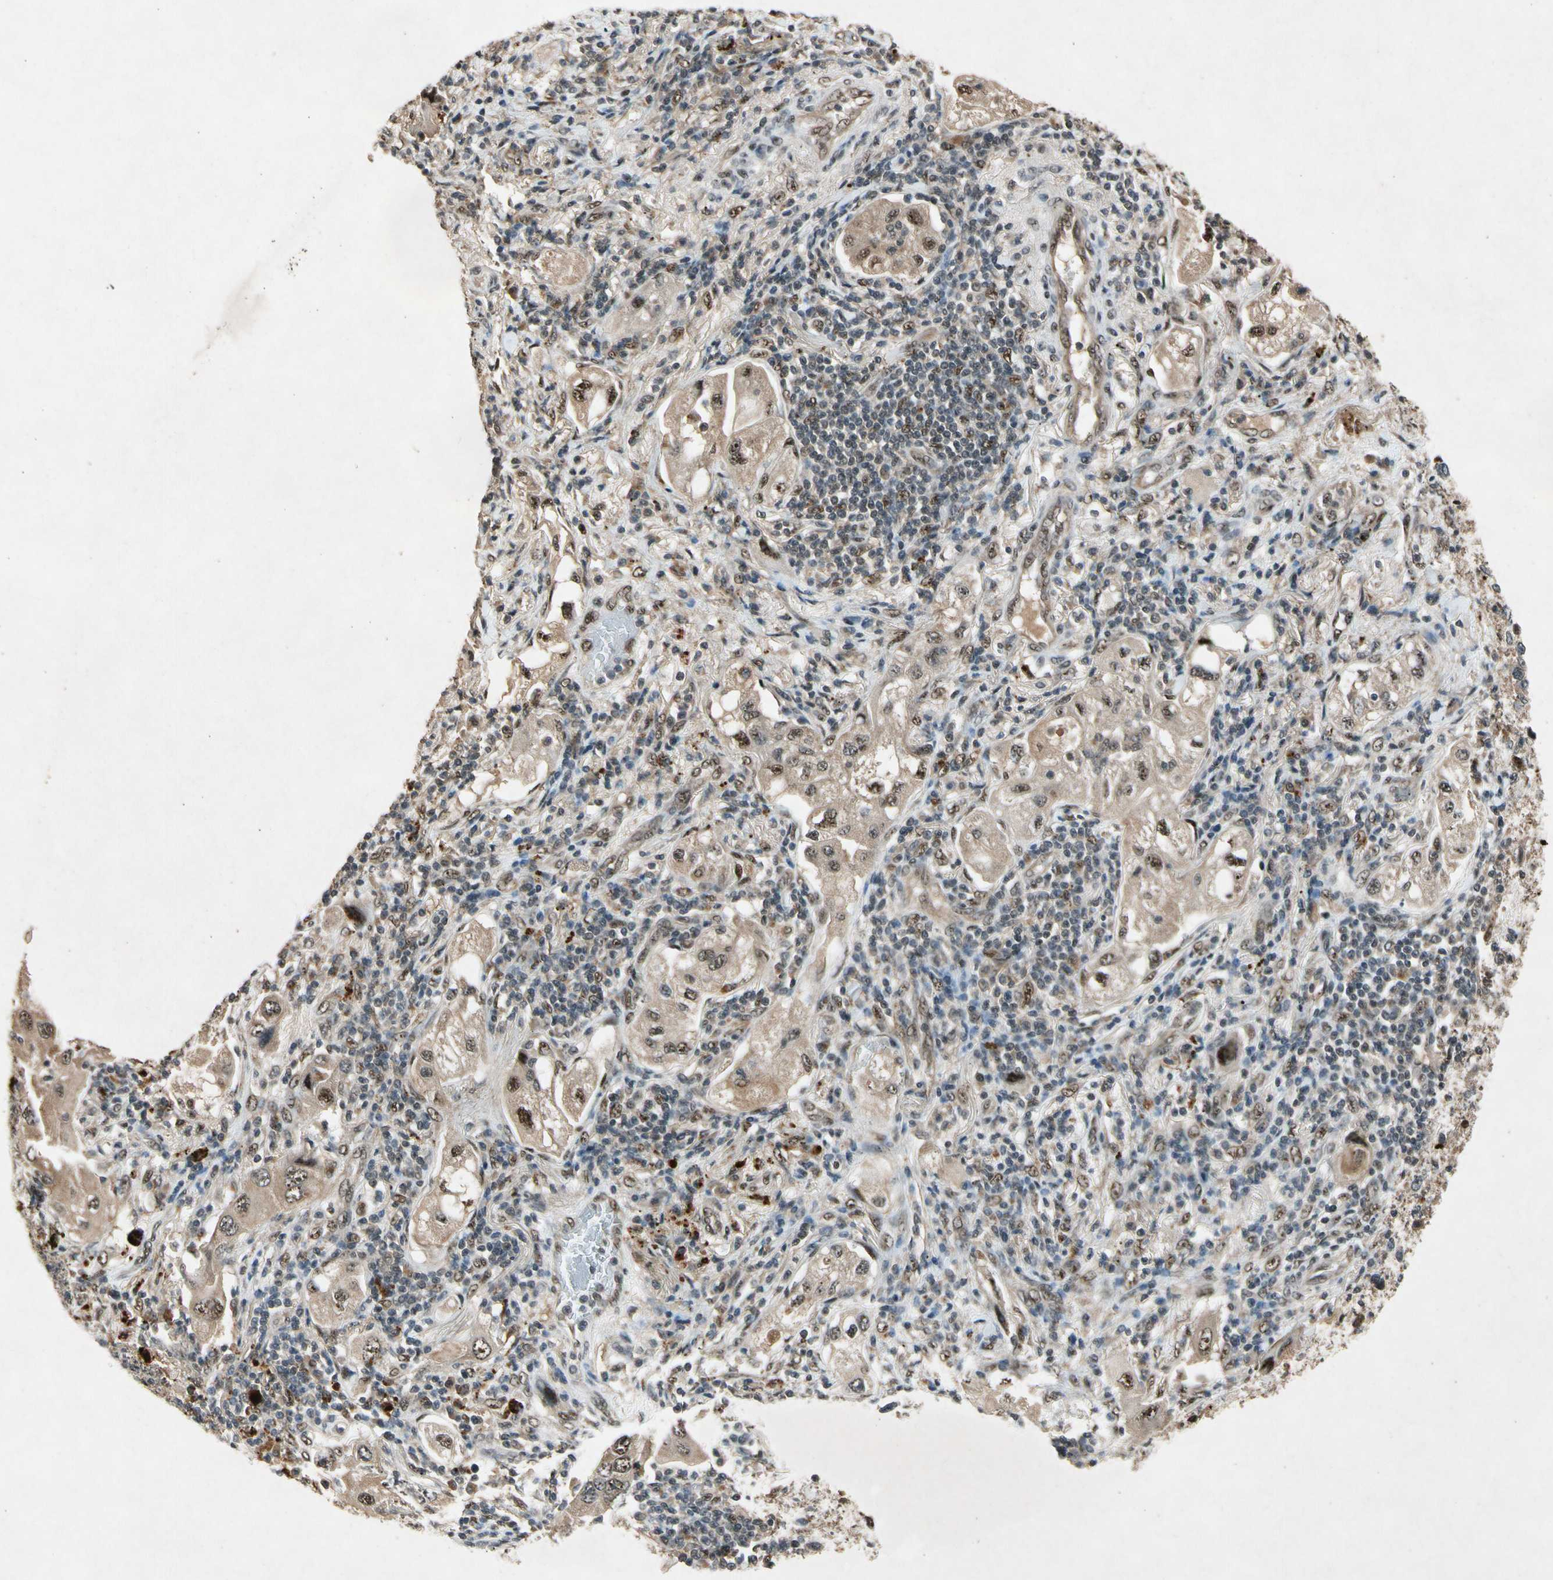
{"staining": {"intensity": "strong", "quantity": "25%-75%", "location": "cytoplasmic/membranous,nuclear"}, "tissue": "lung cancer", "cell_type": "Tumor cells", "image_type": "cancer", "snomed": [{"axis": "morphology", "description": "Adenocarcinoma, NOS"}, {"axis": "topography", "description": "Lung"}], "caption": "A high-resolution image shows immunohistochemistry (IHC) staining of lung adenocarcinoma, which displays strong cytoplasmic/membranous and nuclear positivity in about 25%-75% of tumor cells.", "gene": "PML", "patient": {"sex": "female", "age": 65}}